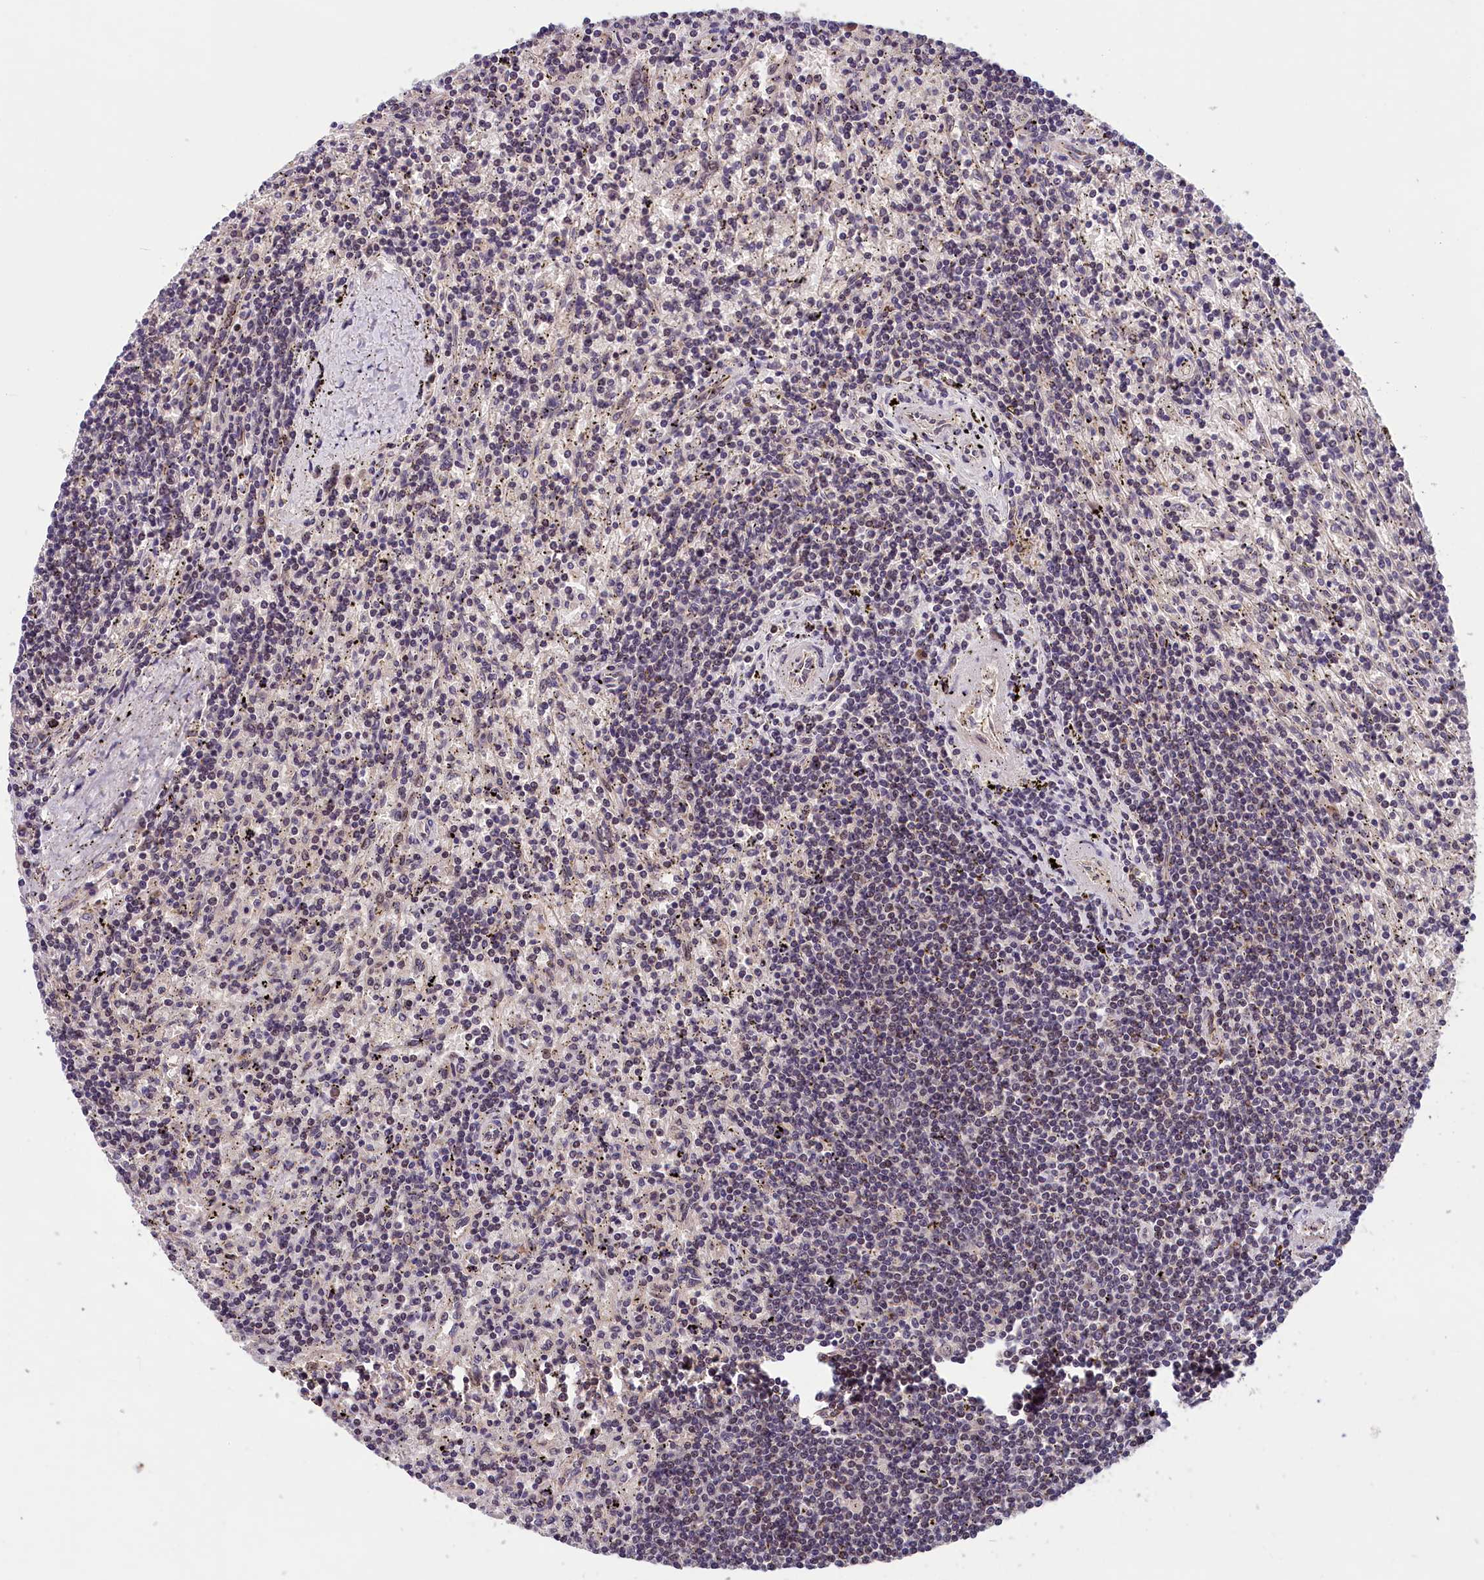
{"staining": {"intensity": "negative", "quantity": "none", "location": "none"}, "tissue": "lymphoma", "cell_type": "Tumor cells", "image_type": "cancer", "snomed": [{"axis": "morphology", "description": "Malignant lymphoma, non-Hodgkin's type, Low grade"}, {"axis": "topography", "description": "Spleen"}], "caption": "IHC image of low-grade malignant lymphoma, non-Hodgkin's type stained for a protein (brown), which exhibits no positivity in tumor cells.", "gene": "KCNK6", "patient": {"sex": "male", "age": 76}}